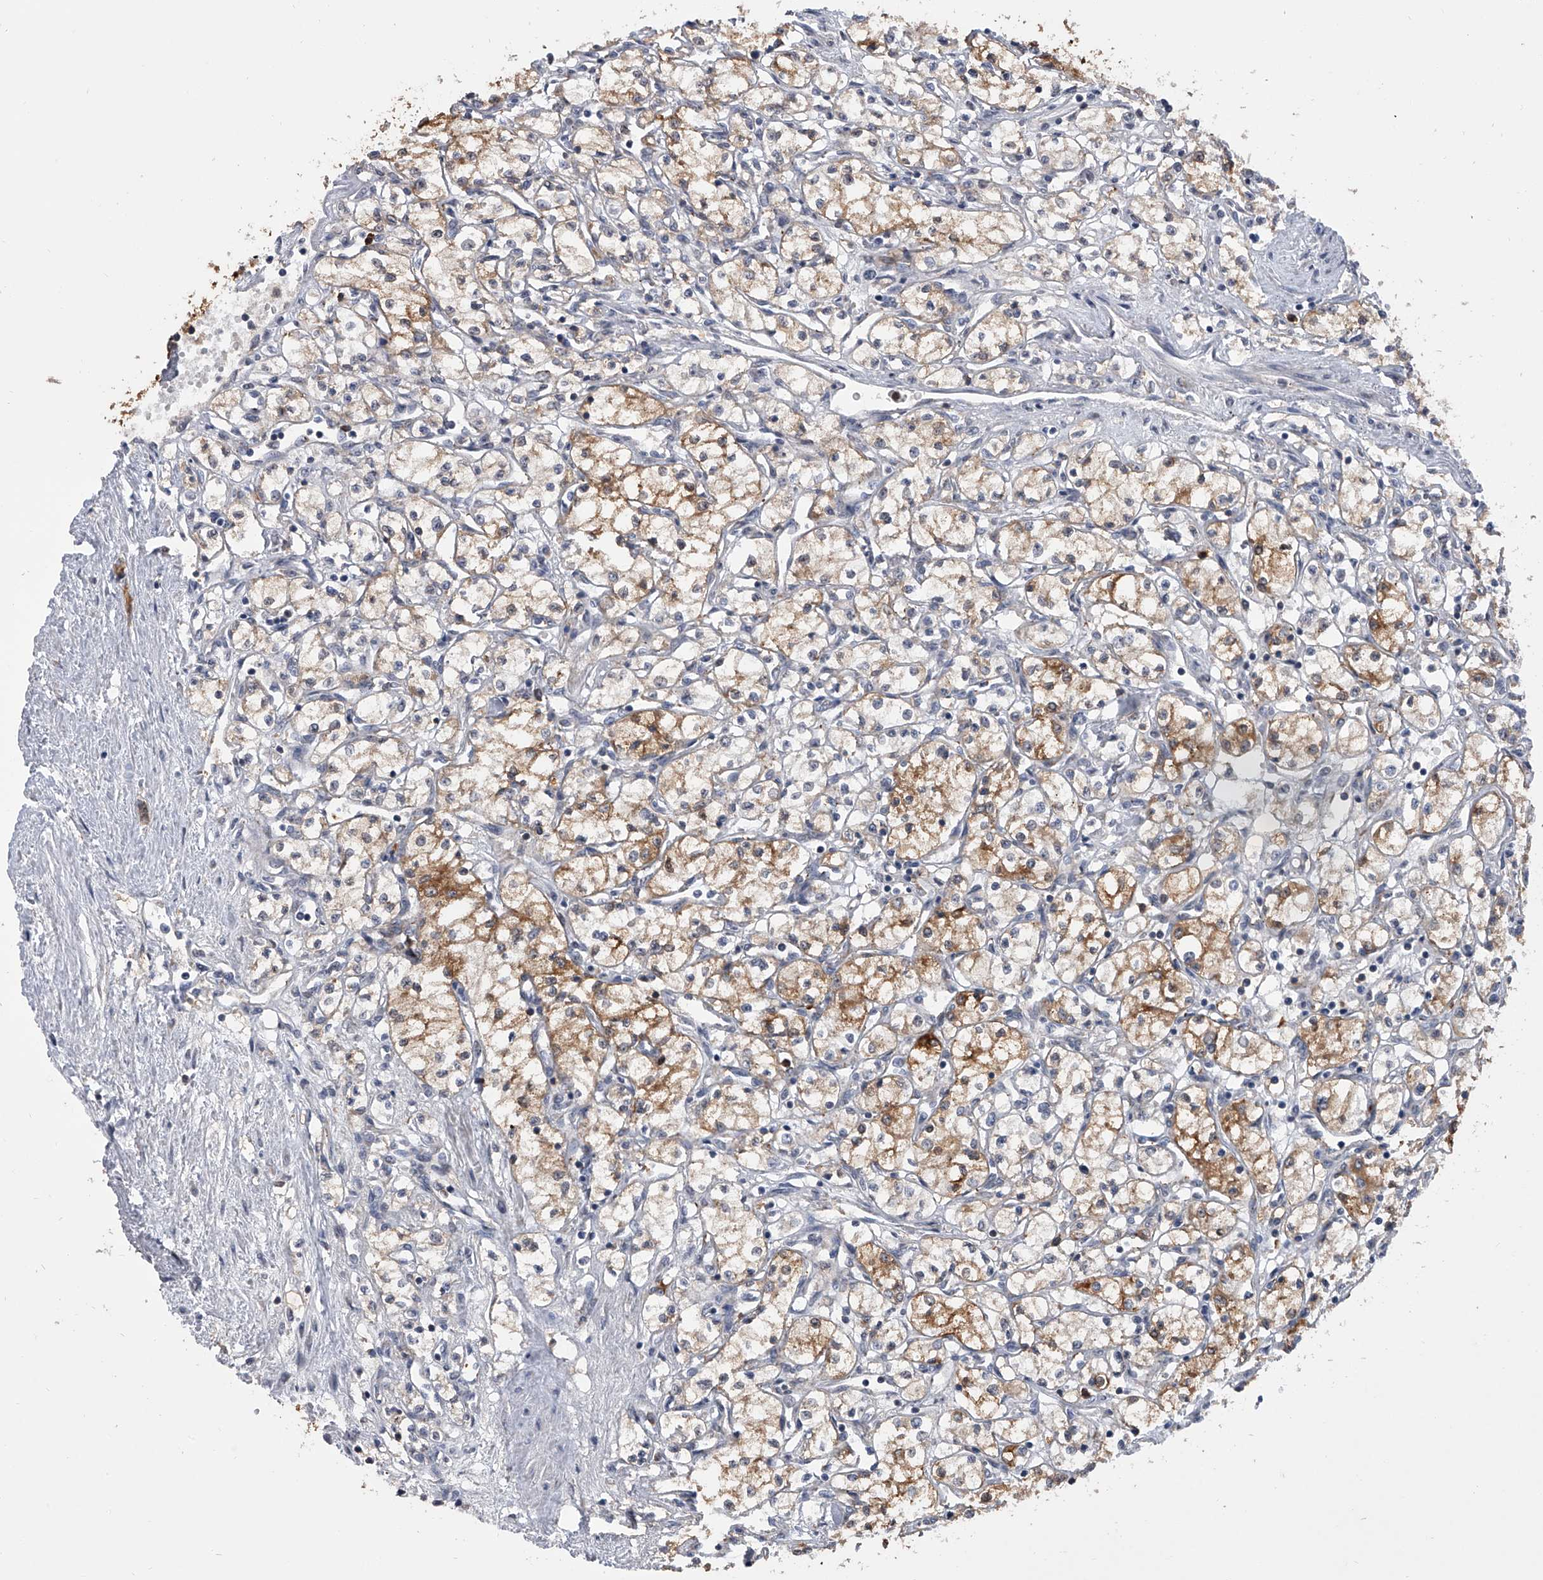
{"staining": {"intensity": "moderate", "quantity": "25%-75%", "location": "cytoplasmic/membranous"}, "tissue": "renal cancer", "cell_type": "Tumor cells", "image_type": "cancer", "snomed": [{"axis": "morphology", "description": "Adenocarcinoma, NOS"}, {"axis": "topography", "description": "Kidney"}], "caption": "This histopathology image demonstrates immunohistochemistry (IHC) staining of renal cancer (adenocarcinoma), with medium moderate cytoplasmic/membranous staining in about 25%-75% of tumor cells.", "gene": "BHLHE23", "patient": {"sex": "male", "age": 59}}